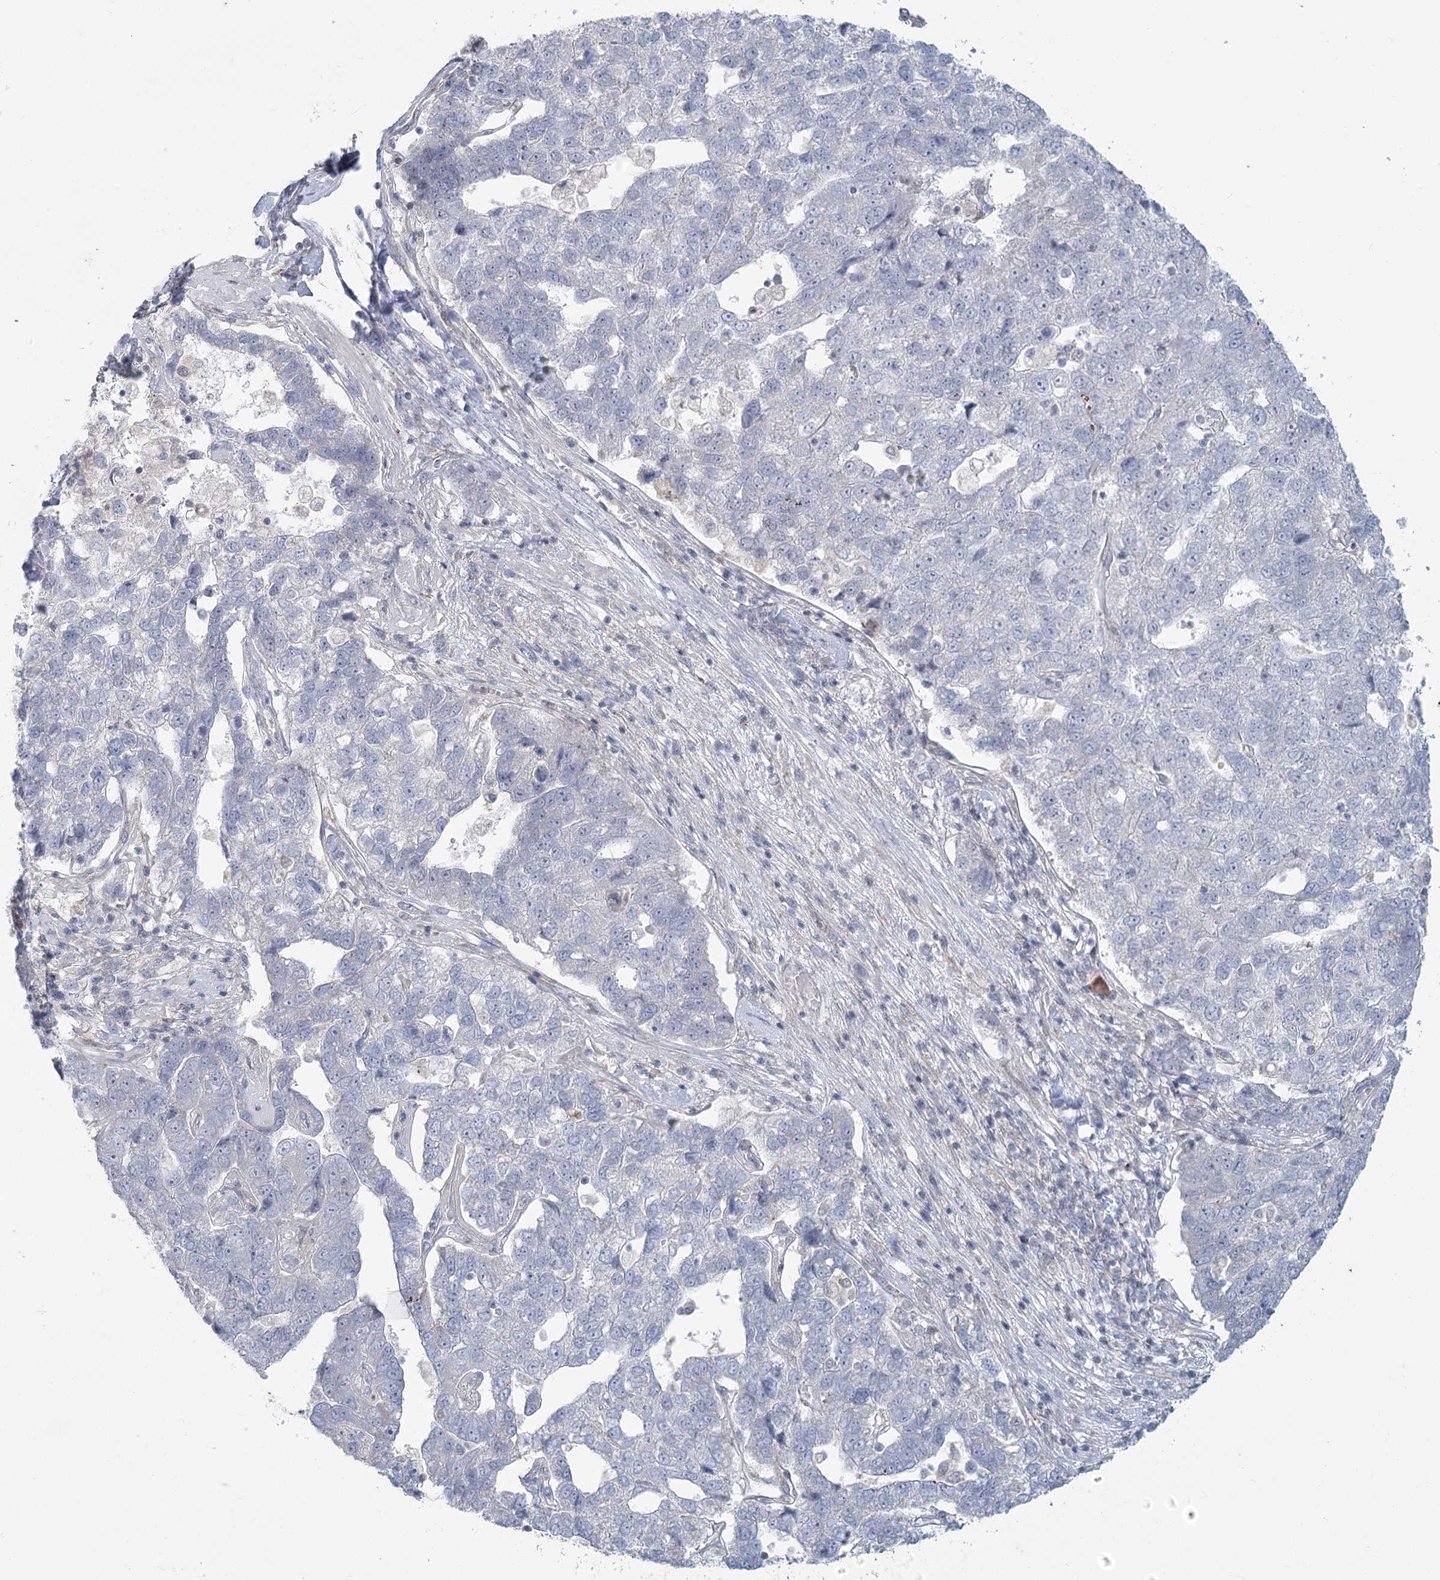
{"staining": {"intensity": "negative", "quantity": "none", "location": "none"}, "tissue": "pancreatic cancer", "cell_type": "Tumor cells", "image_type": "cancer", "snomed": [{"axis": "morphology", "description": "Adenocarcinoma, NOS"}, {"axis": "topography", "description": "Pancreas"}], "caption": "A high-resolution photomicrograph shows IHC staining of pancreatic adenocarcinoma, which demonstrates no significant positivity in tumor cells.", "gene": "MTG1", "patient": {"sex": "female", "age": 61}}